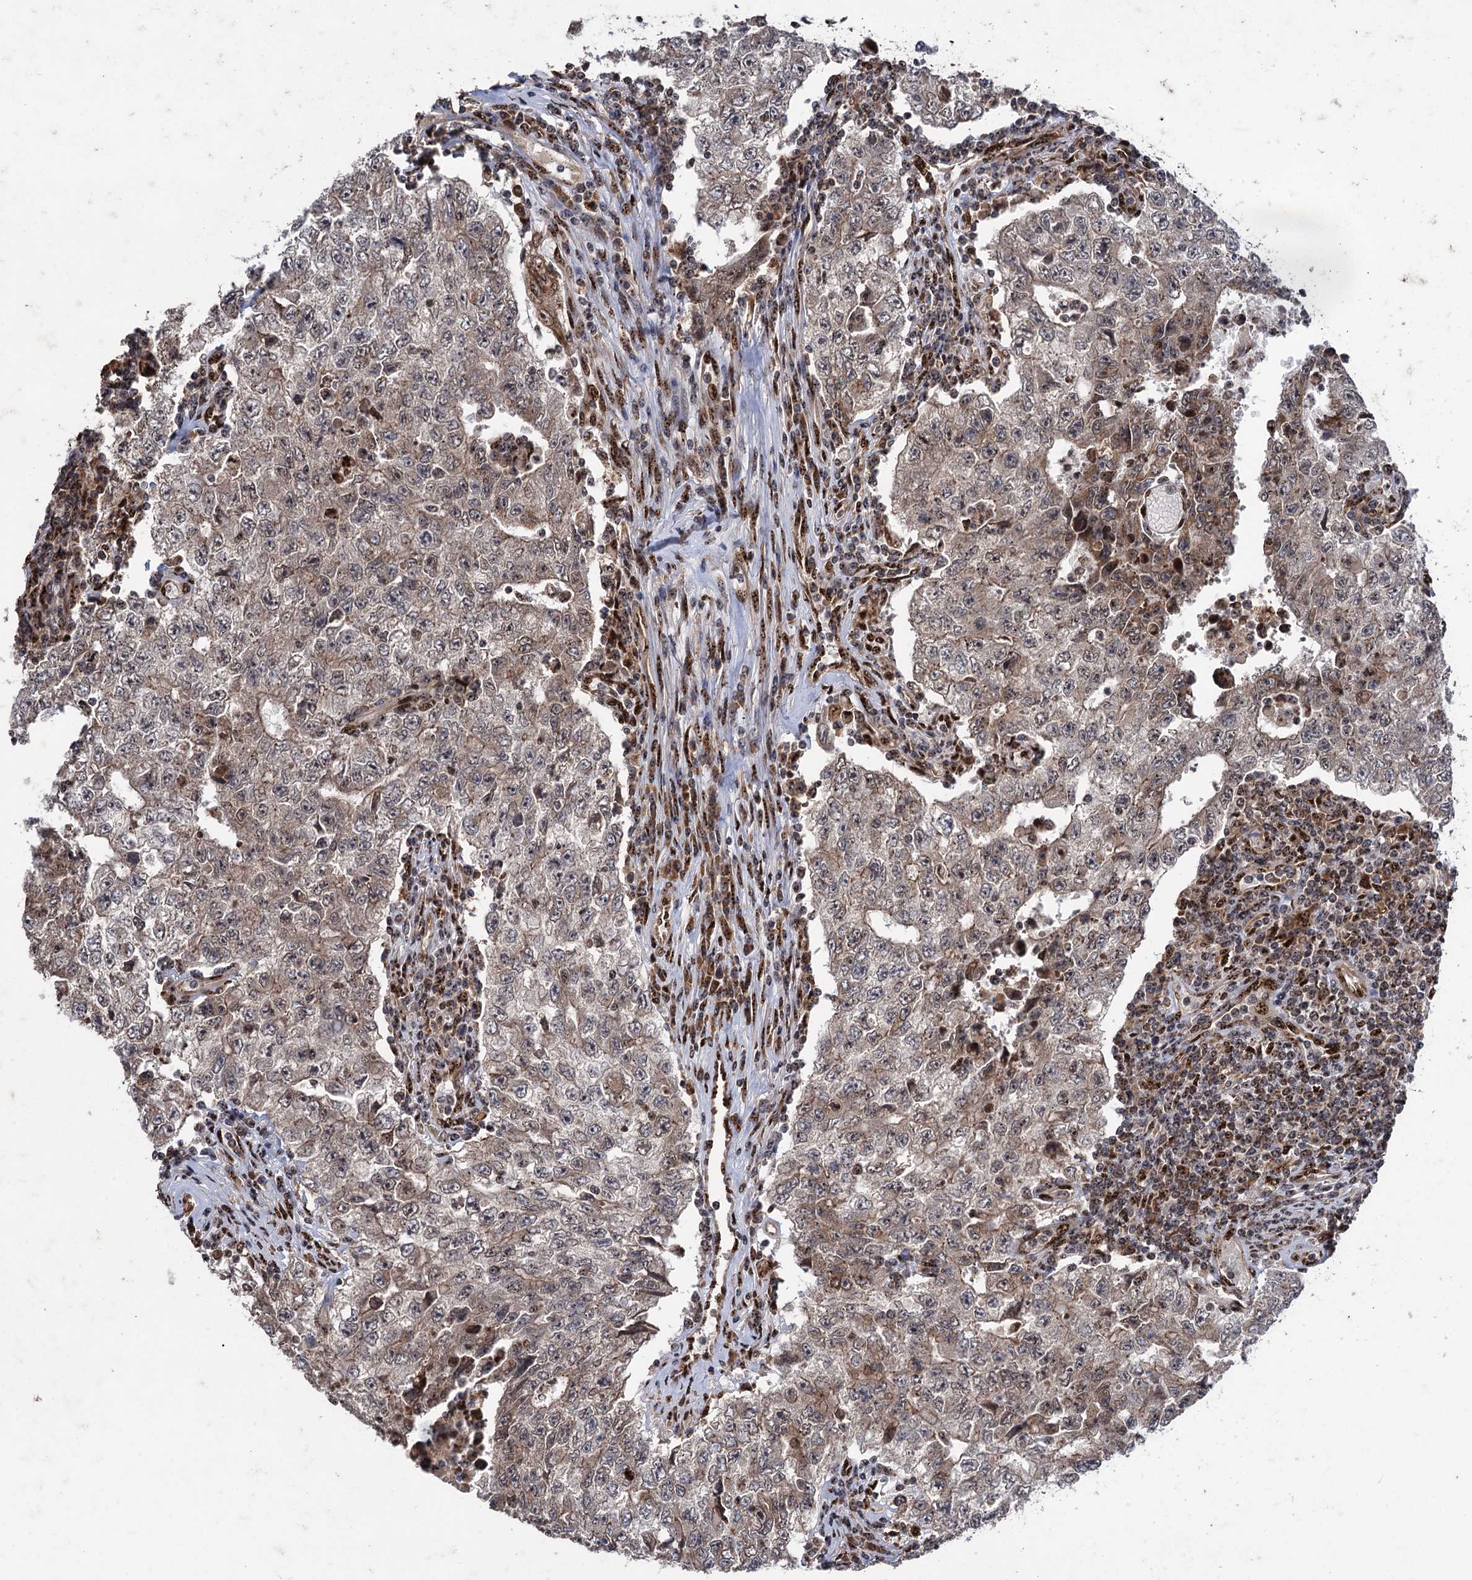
{"staining": {"intensity": "weak", "quantity": "25%-75%", "location": "cytoplasmic/membranous"}, "tissue": "testis cancer", "cell_type": "Tumor cells", "image_type": "cancer", "snomed": [{"axis": "morphology", "description": "Carcinoma, Embryonal, NOS"}, {"axis": "topography", "description": "Testis"}], "caption": "High-power microscopy captured an IHC micrograph of embryonal carcinoma (testis), revealing weak cytoplasmic/membranous positivity in approximately 25%-75% of tumor cells.", "gene": "MESD", "patient": {"sex": "male", "age": 17}}